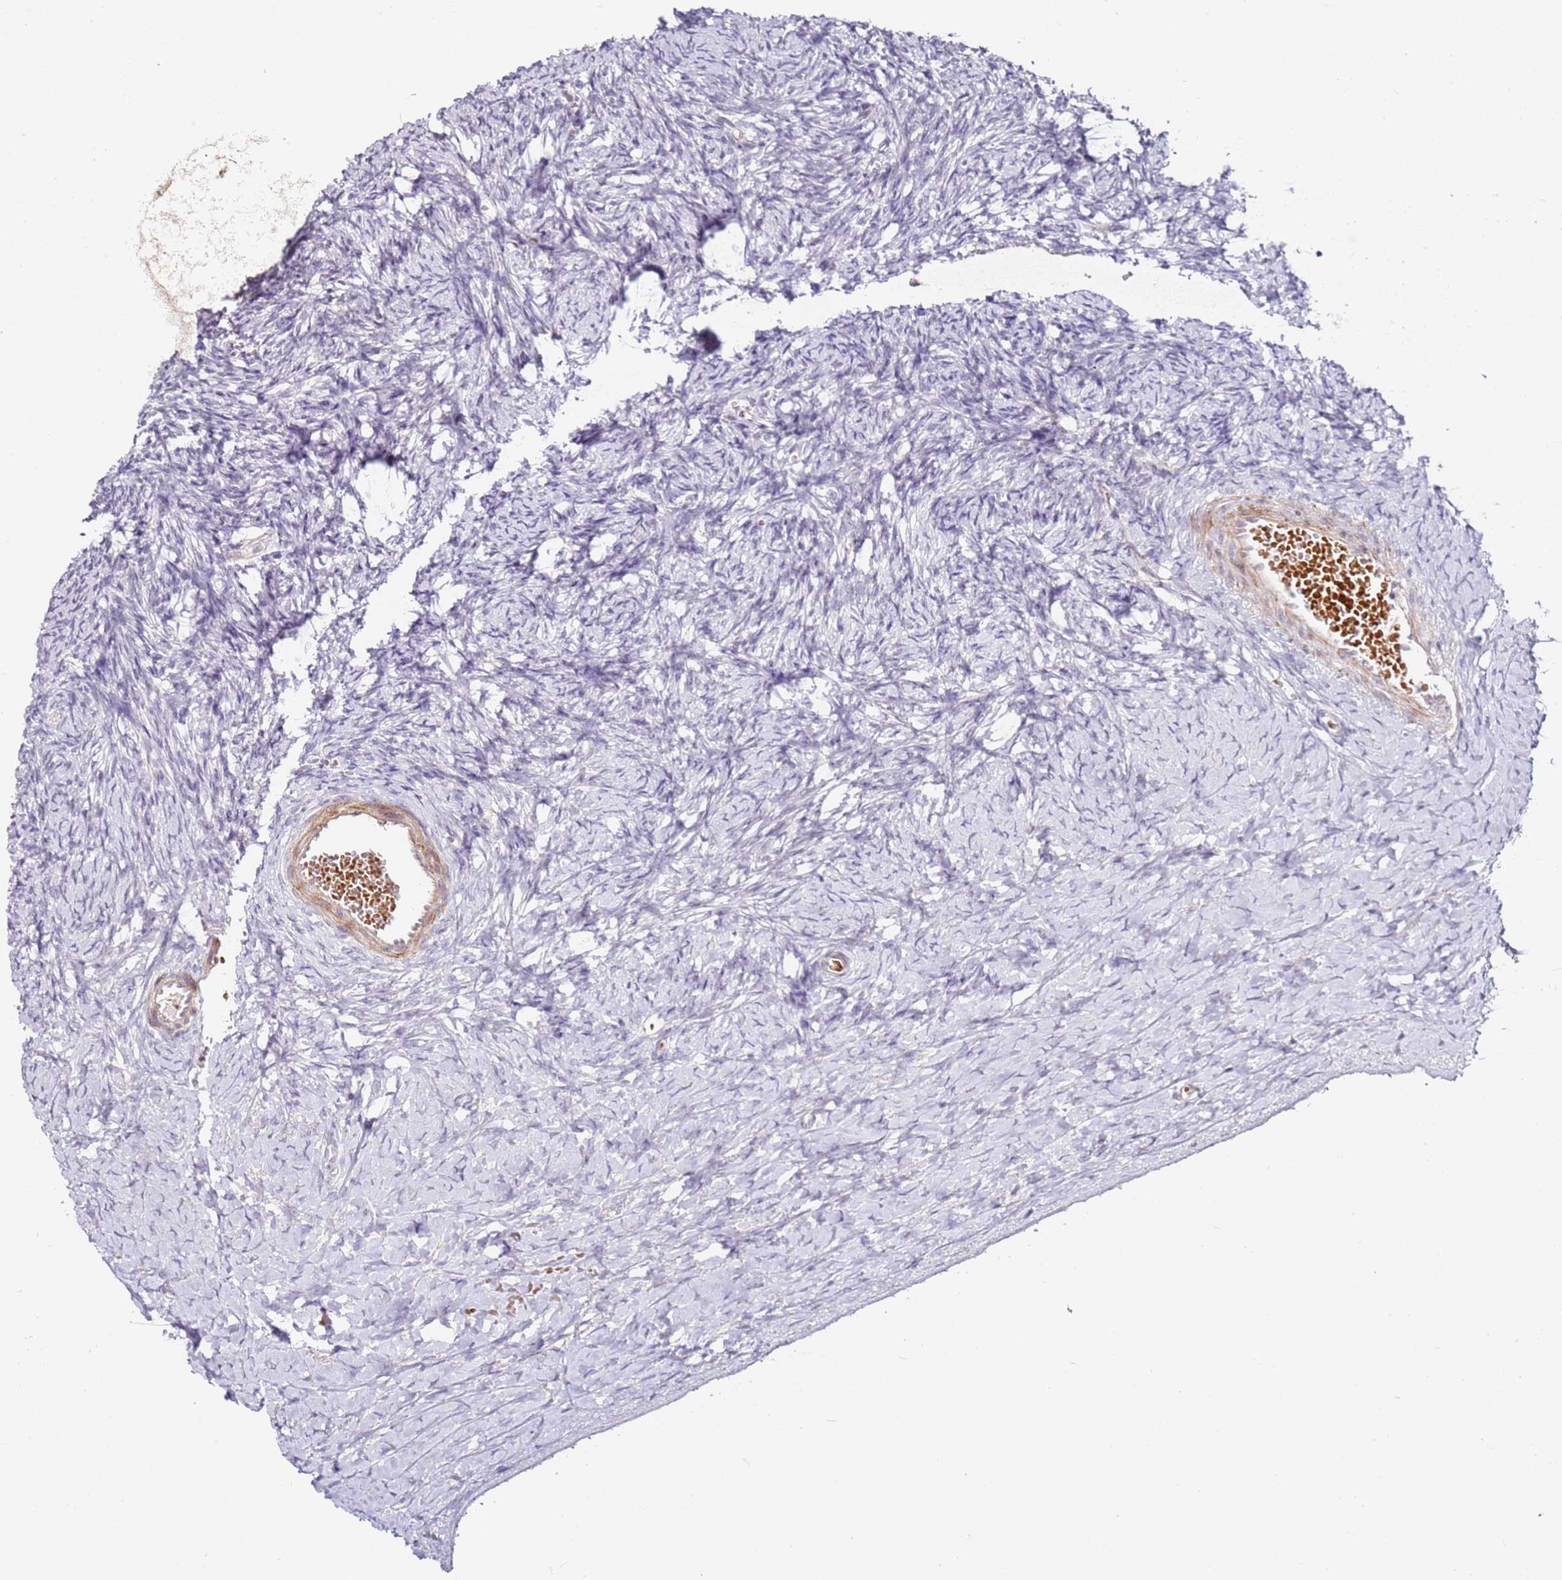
{"staining": {"intensity": "negative", "quantity": "none", "location": "none"}, "tissue": "ovary", "cell_type": "Follicle cells", "image_type": "normal", "snomed": [{"axis": "morphology", "description": "Normal tissue, NOS"}, {"axis": "morphology", "description": "Developmental malformation"}, {"axis": "topography", "description": "Ovary"}], "caption": "Immunohistochemical staining of unremarkable human ovary shows no significant staining in follicle cells. Nuclei are stained in blue.", "gene": "RARS2", "patient": {"sex": "female", "age": 39}}